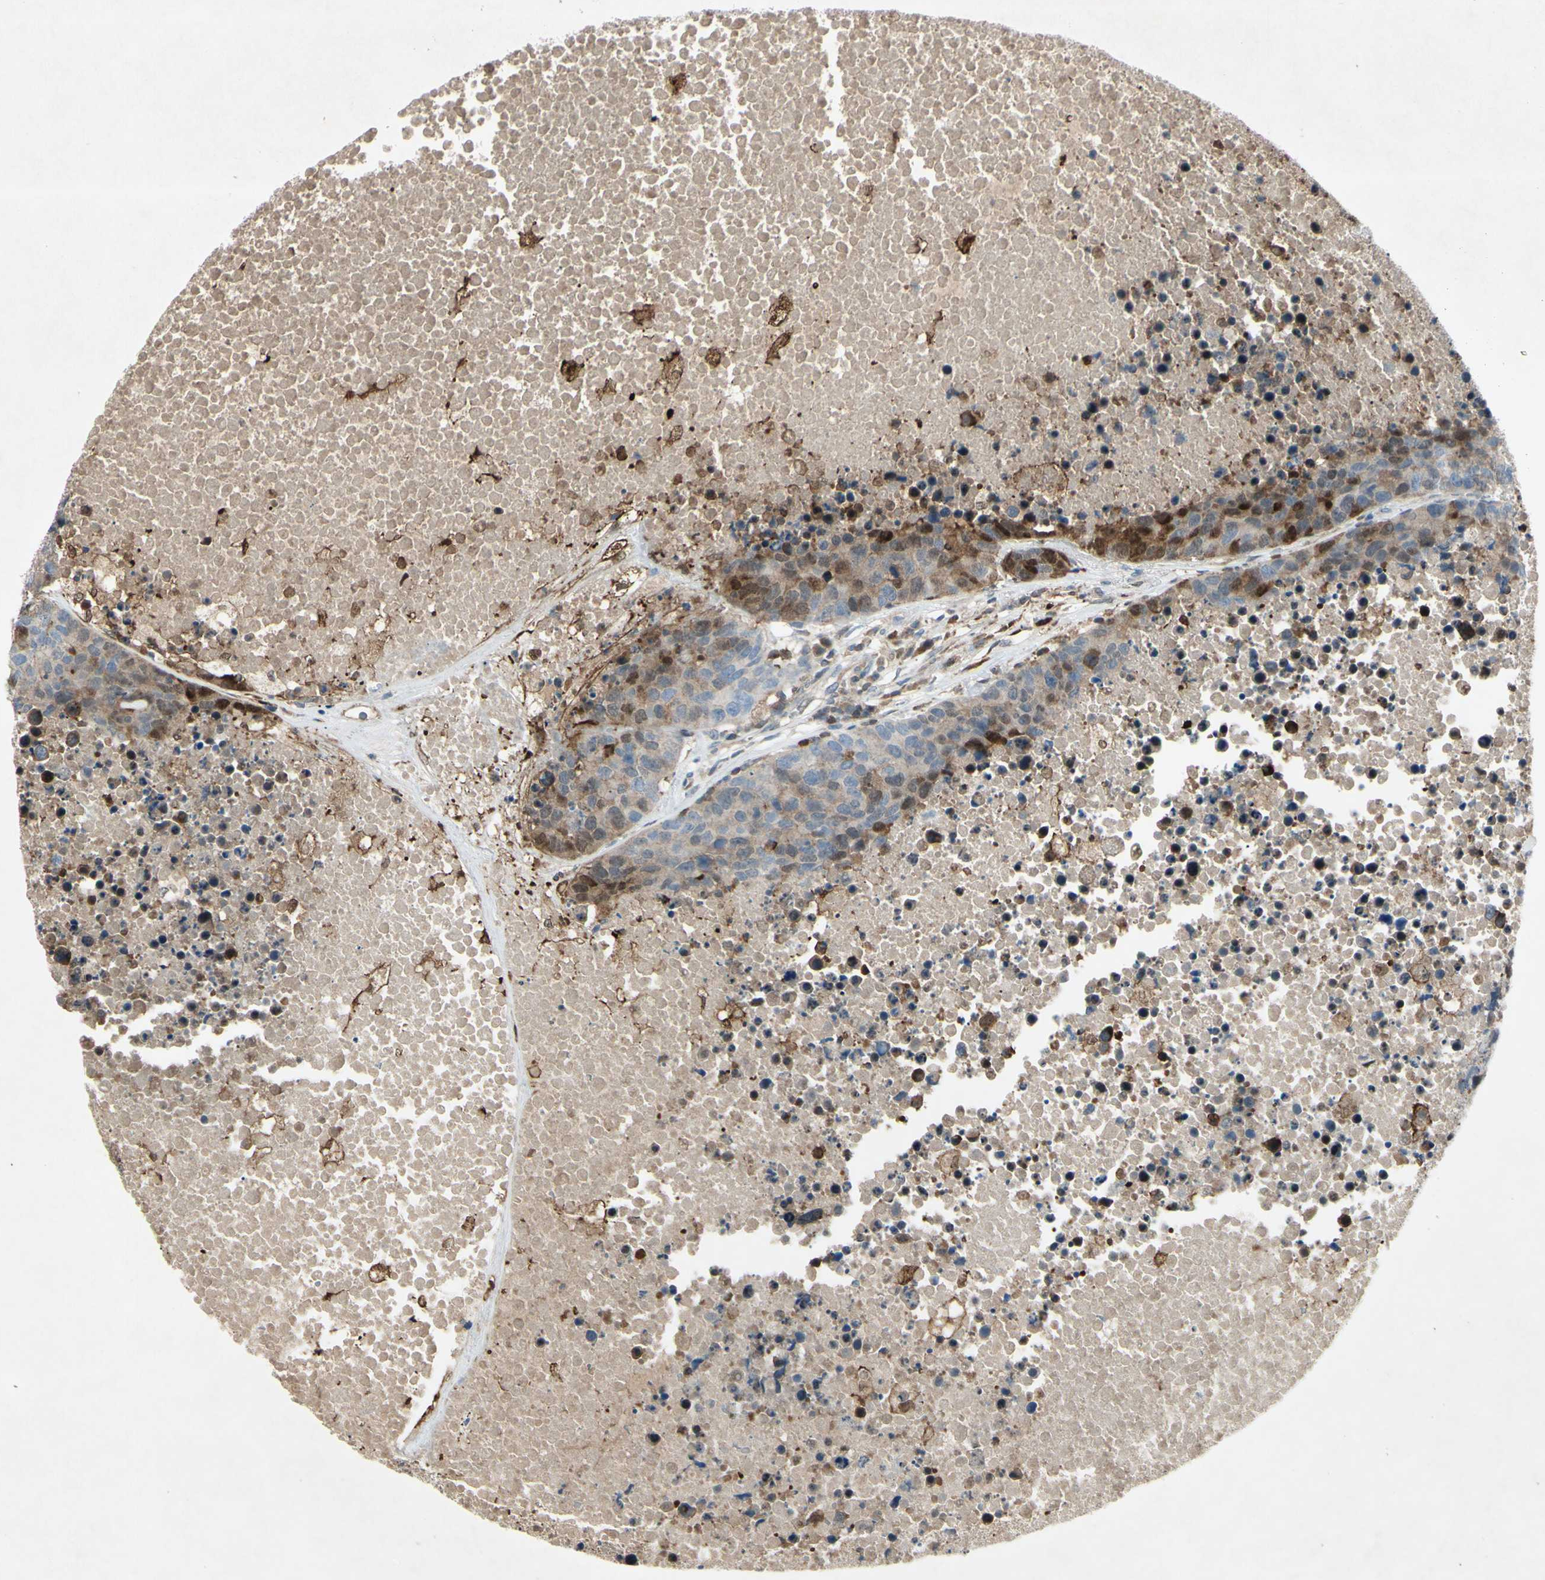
{"staining": {"intensity": "strong", "quantity": "25%-75%", "location": "cytoplasmic/membranous,nuclear"}, "tissue": "carcinoid", "cell_type": "Tumor cells", "image_type": "cancer", "snomed": [{"axis": "morphology", "description": "Carcinoid, malignant, NOS"}, {"axis": "topography", "description": "Lung"}], "caption": "Protein analysis of carcinoid (malignant) tissue exhibits strong cytoplasmic/membranous and nuclear staining in approximately 25%-75% of tumor cells.", "gene": "C1orf159", "patient": {"sex": "male", "age": 60}}